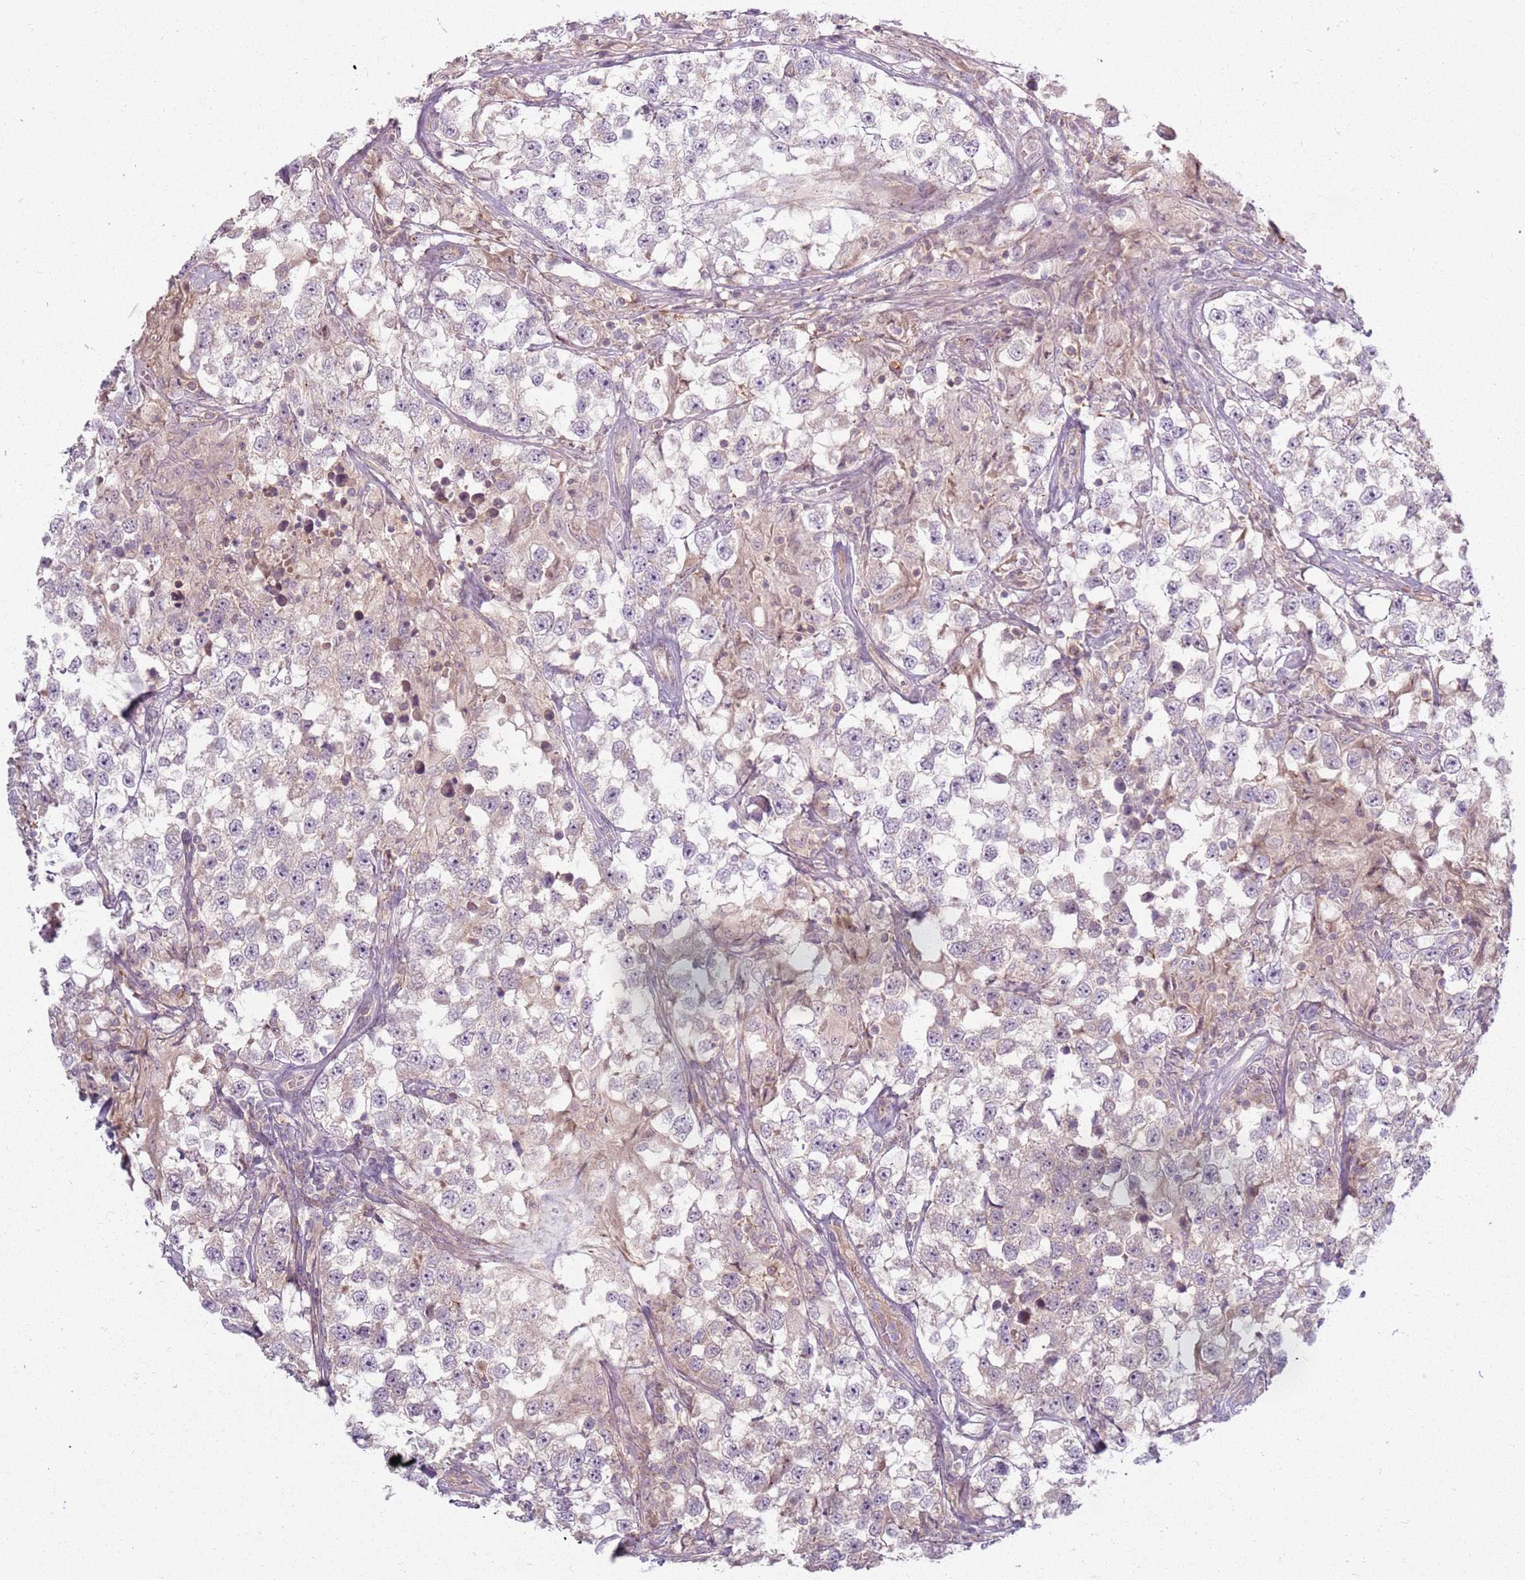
{"staining": {"intensity": "negative", "quantity": "none", "location": "none"}, "tissue": "testis cancer", "cell_type": "Tumor cells", "image_type": "cancer", "snomed": [{"axis": "morphology", "description": "Seminoma, NOS"}, {"axis": "topography", "description": "Testis"}], "caption": "Immunohistochemistry (IHC) of human testis seminoma displays no positivity in tumor cells.", "gene": "ZDHHC2", "patient": {"sex": "male", "age": 46}}